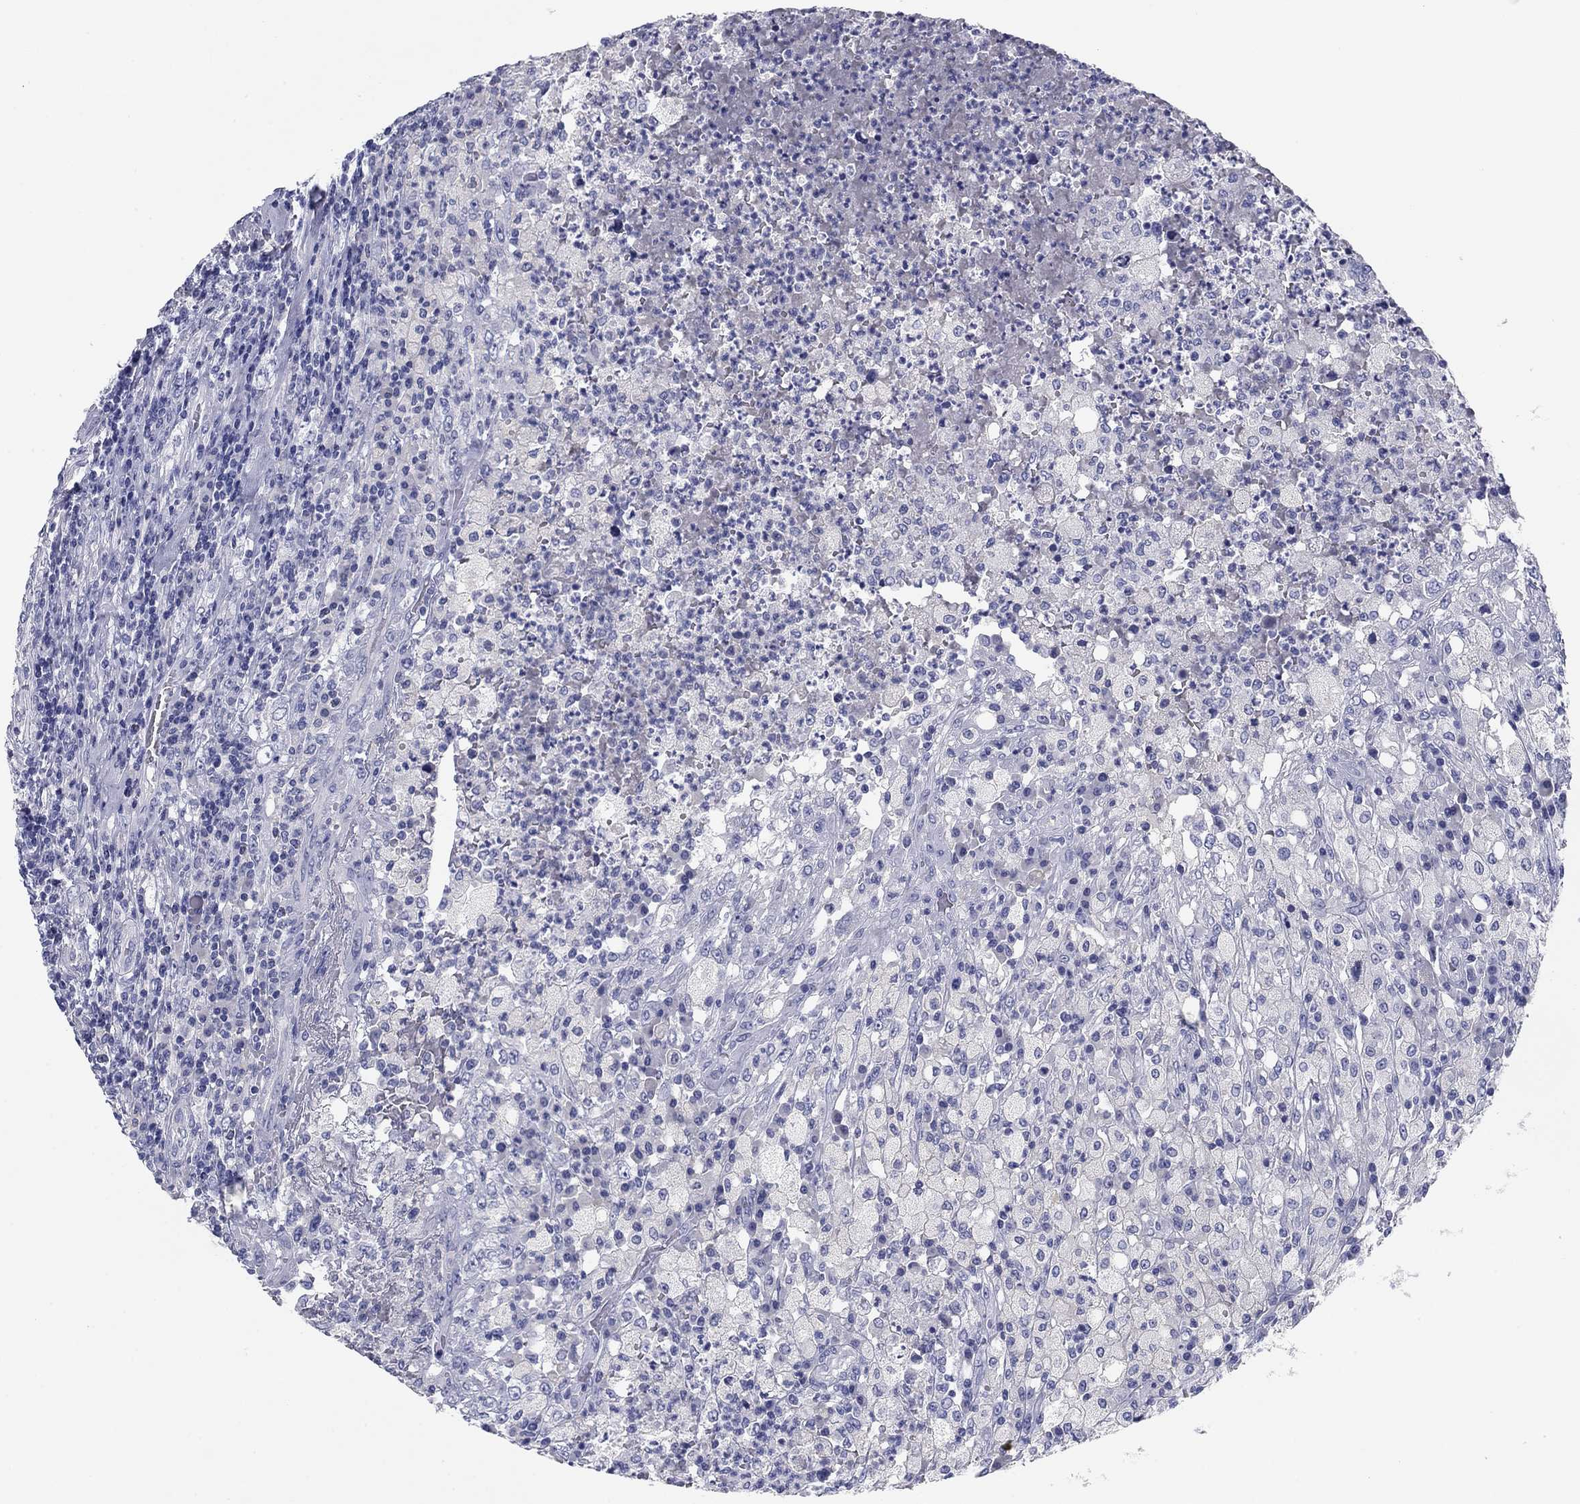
{"staining": {"intensity": "negative", "quantity": "none", "location": "none"}, "tissue": "testis cancer", "cell_type": "Tumor cells", "image_type": "cancer", "snomed": [{"axis": "morphology", "description": "Necrosis, NOS"}, {"axis": "morphology", "description": "Carcinoma, Embryonal, NOS"}, {"axis": "topography", "description": "Testis"}], "caption": "Tumor cells show no significant staining in testis cancer (embryonal carcinoma).", "gene": "KCNH1", "patient": {"sex": "male", "age": 19}}